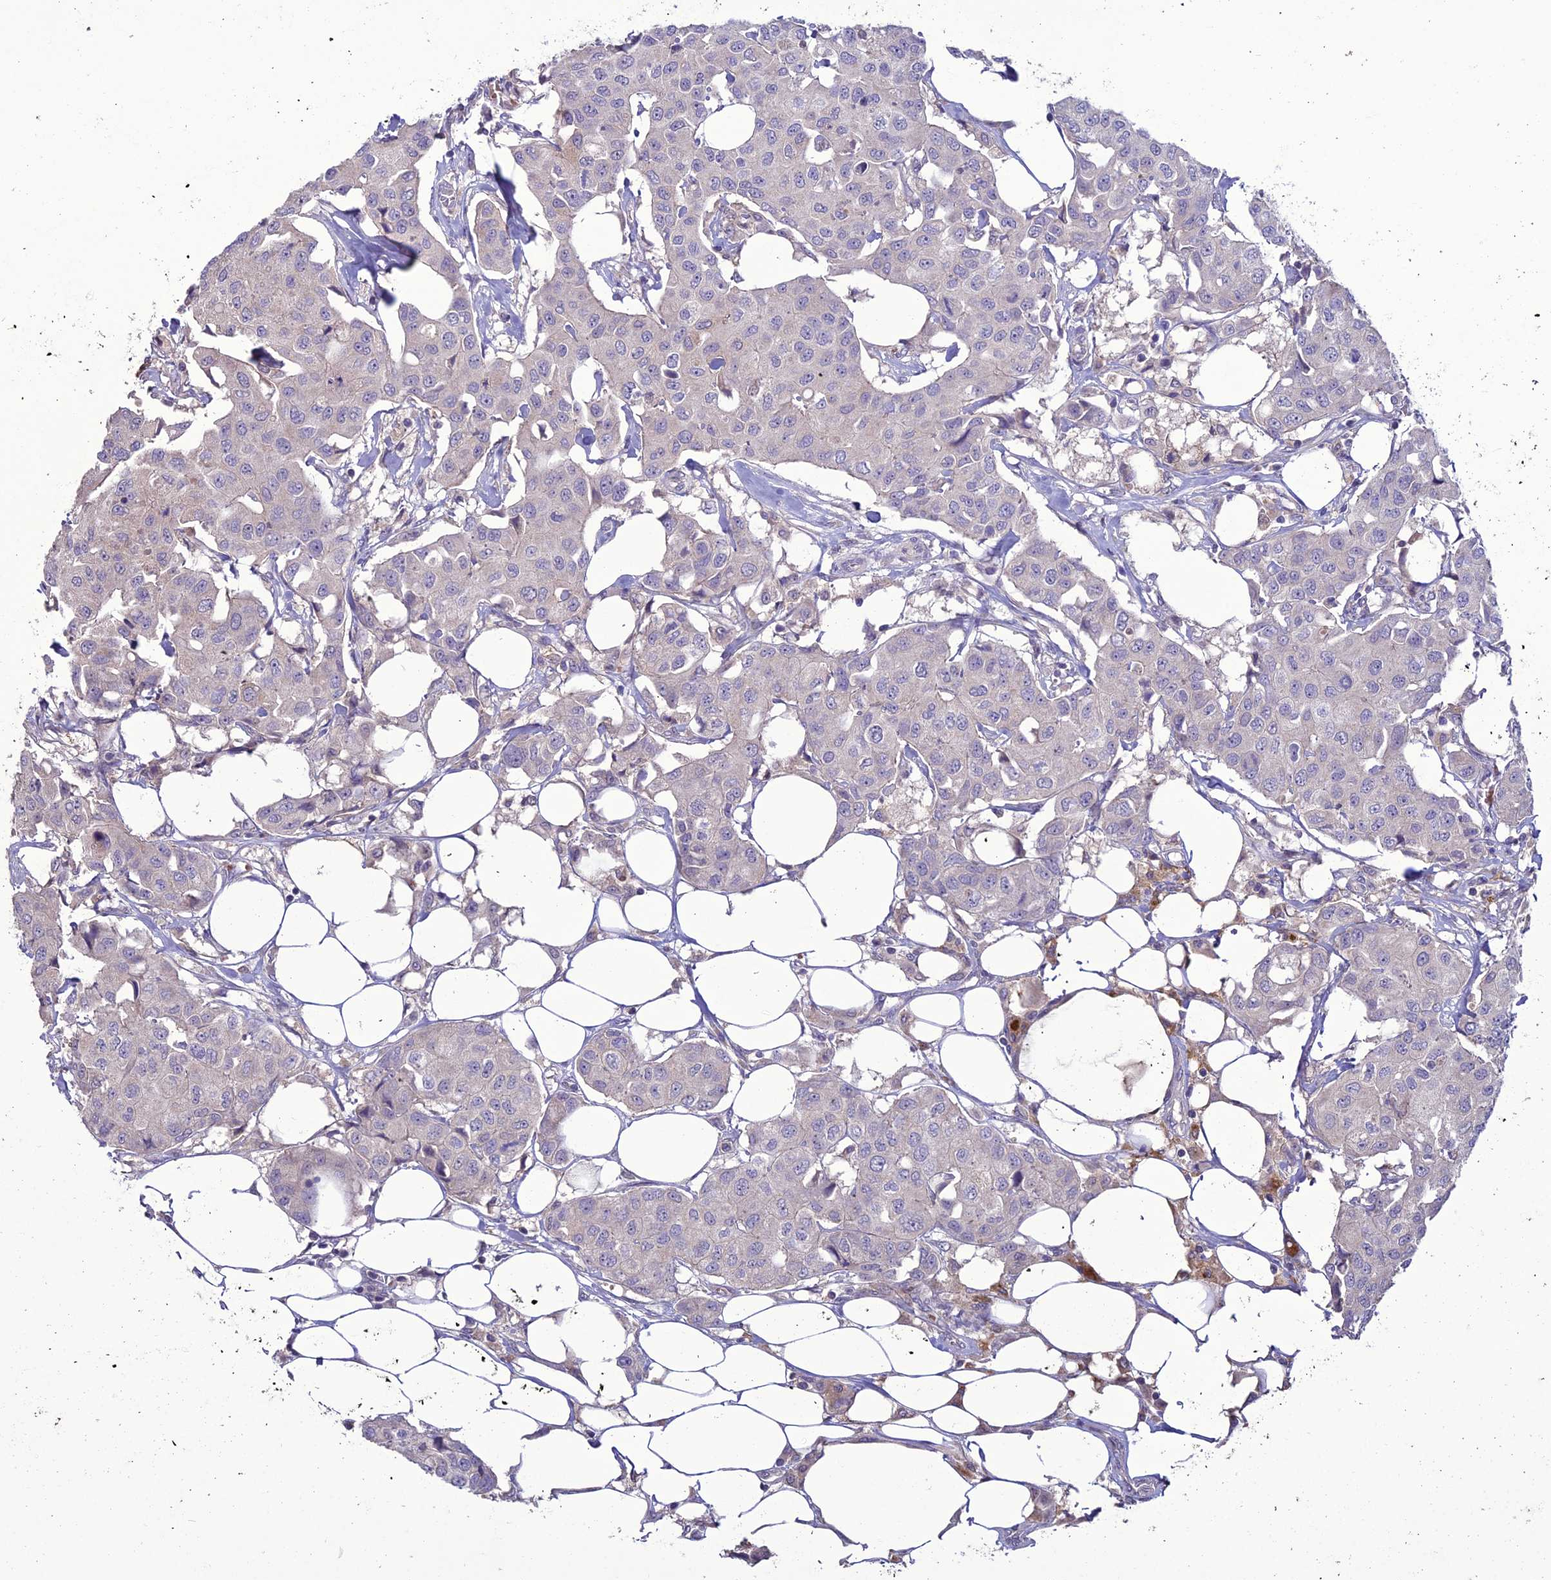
{"staining": {"intensity": "negative", "quantity": "none", "location": "none"}, "tissue": "breast cancer", "cell_type": "Tumor cells", "image_type": "cancer", "snomed": [{"axis": "morphology", "description": "Duct carcinoma"}, {"axis": "topography", "description": "Breast"}], "caption": "This photomicrograph is of breast cancer stained with IHC to label a protein in brown with the nuclei are counter-stained blue. There is no positivity in tumor cells. (DAB (3,3'-diaminobenzidine) IHC with hematoxylin counter stain).", "gene": "C2orf76", "patient": {"sex": "female", "age": 80}}